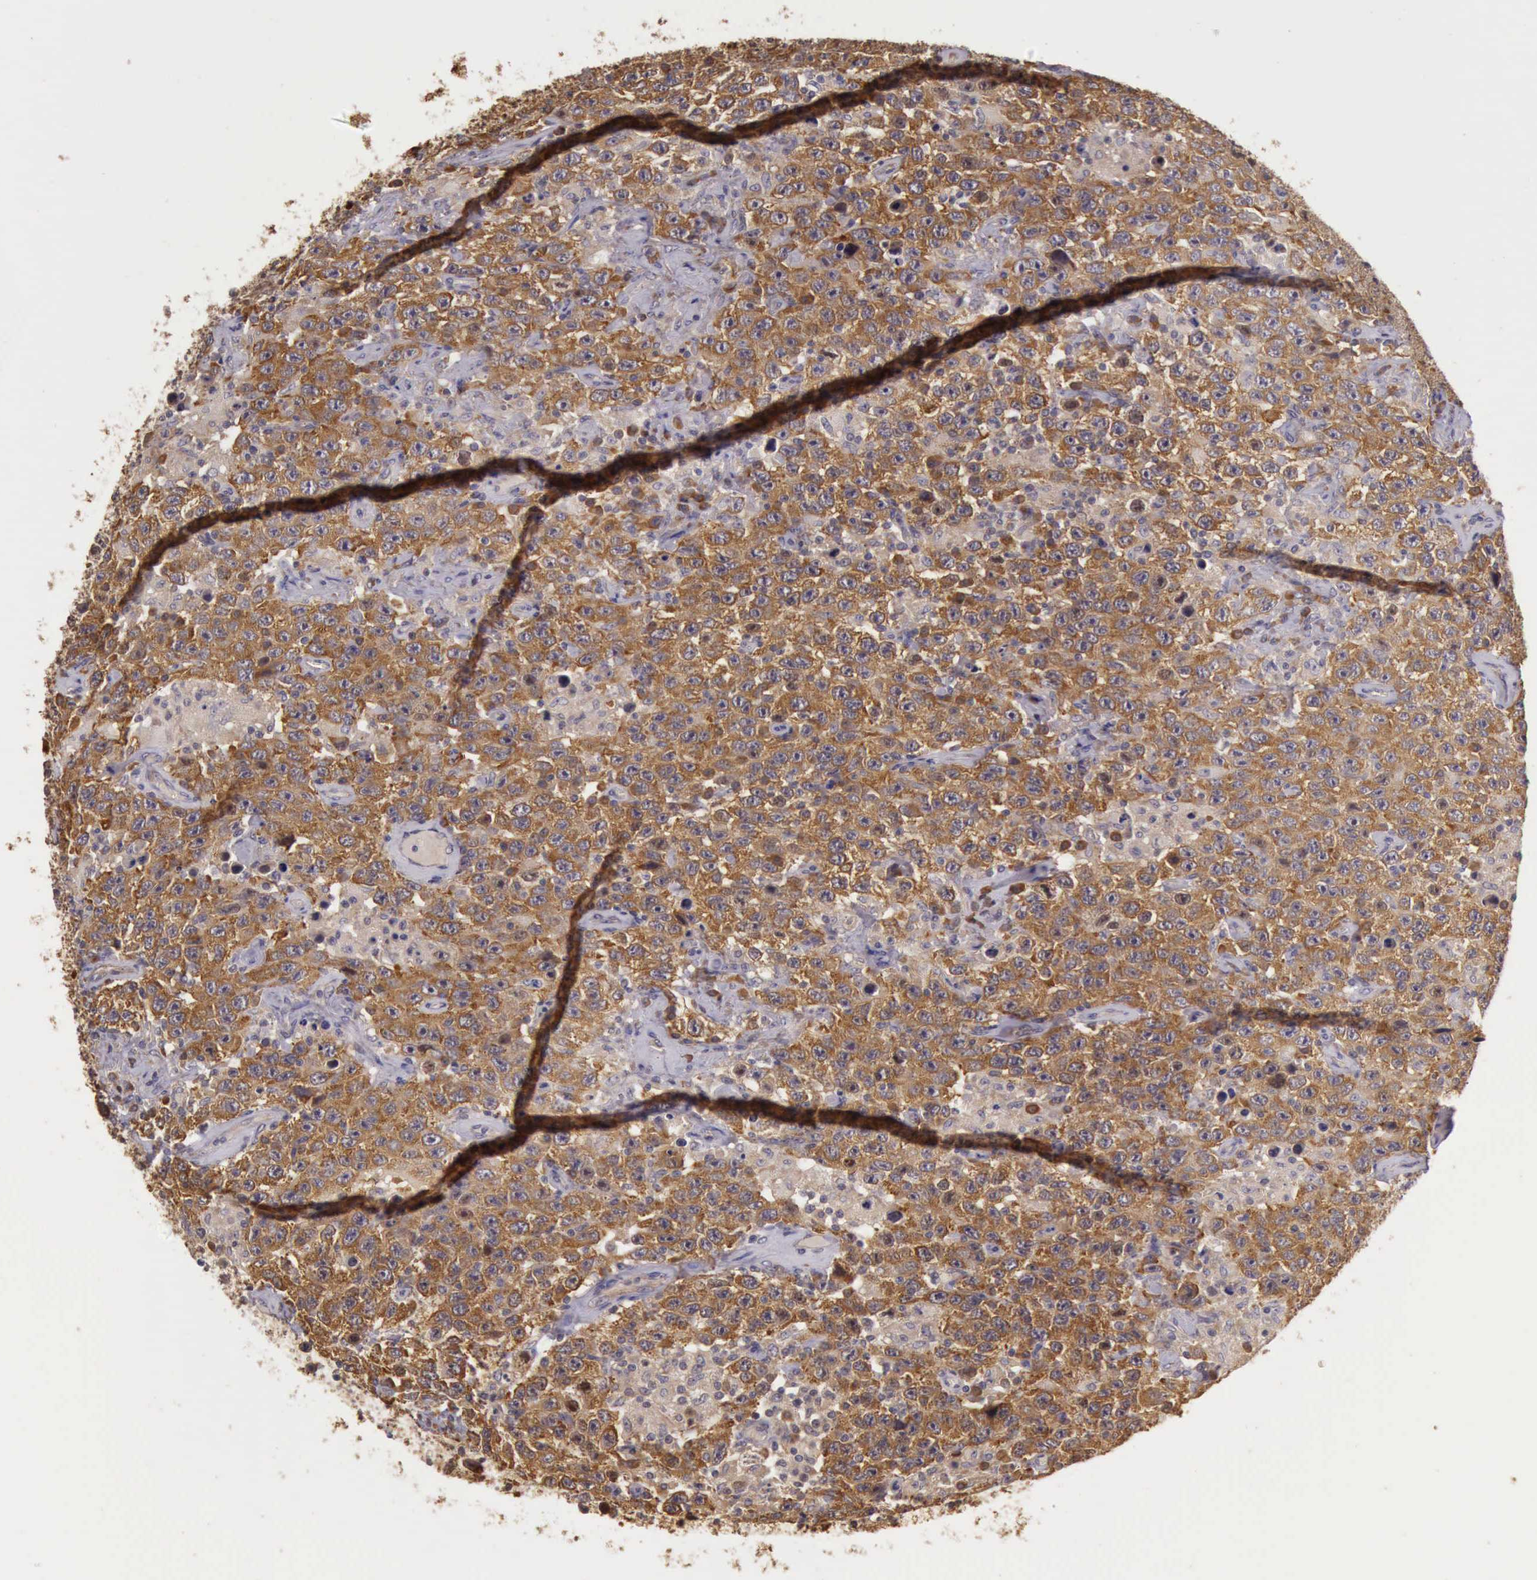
{"staining": {"intensity": "strong", "quantity": ">75%", "location": "cytoplasmic/membranous"}, "tissue": "testis cancer", "cell_type": "Tumor cells", "image_type": "cancer", "snomed": [{"axis": "morphology", "description": "Seminoma, NOS"}, {"axis": "topography", "description": "Testis"}], "caption": "Seminoma (testis) stained with DAB (3,3'-diaminobenzidine) immunohistochemistry (IHC) reveals high levels of strong cytoplasmic/membranous positivity in about >75% of tumor cells.", "gene": "EIF5", "patient": {"sex": "male", "age": 41}}